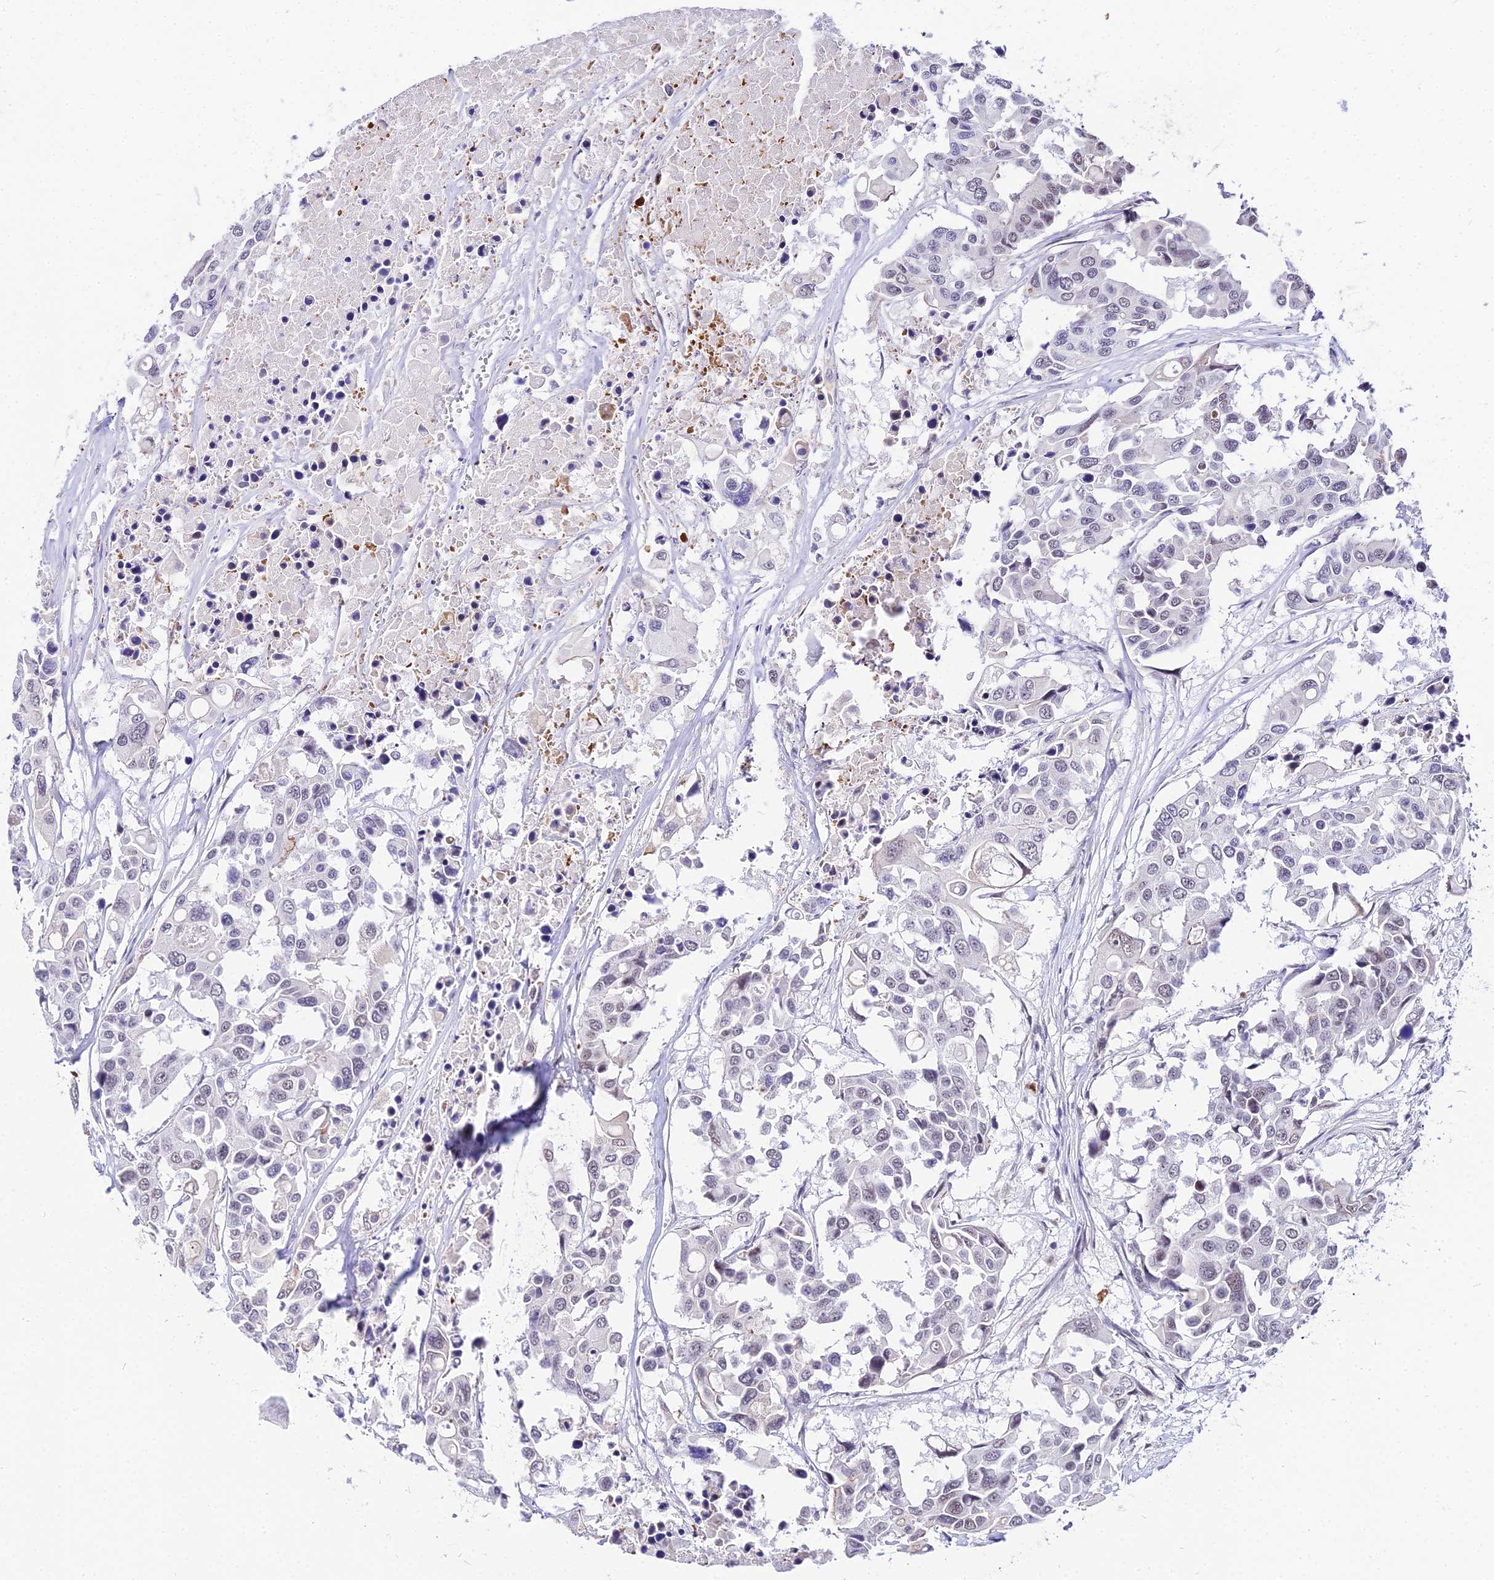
{"staining": {"intensity": "negative", "quantity": "none", "location": "none"}, "tissue": "colorectal cancer", "cell_type": "Tumor cells", "image_type": "cancer", "snomed": [{"axis": "morphology", "description": "Adenocarcinoma, NOS"}, {"axis": "topography", "description": "Colon"}], "caption": "Histopathology image shows no significant protein staining in tumor cells of colorectal cancer (adenocarcinoma).", "gene": "POLR2I", "patient": {"sex": "male", "age": 77}}